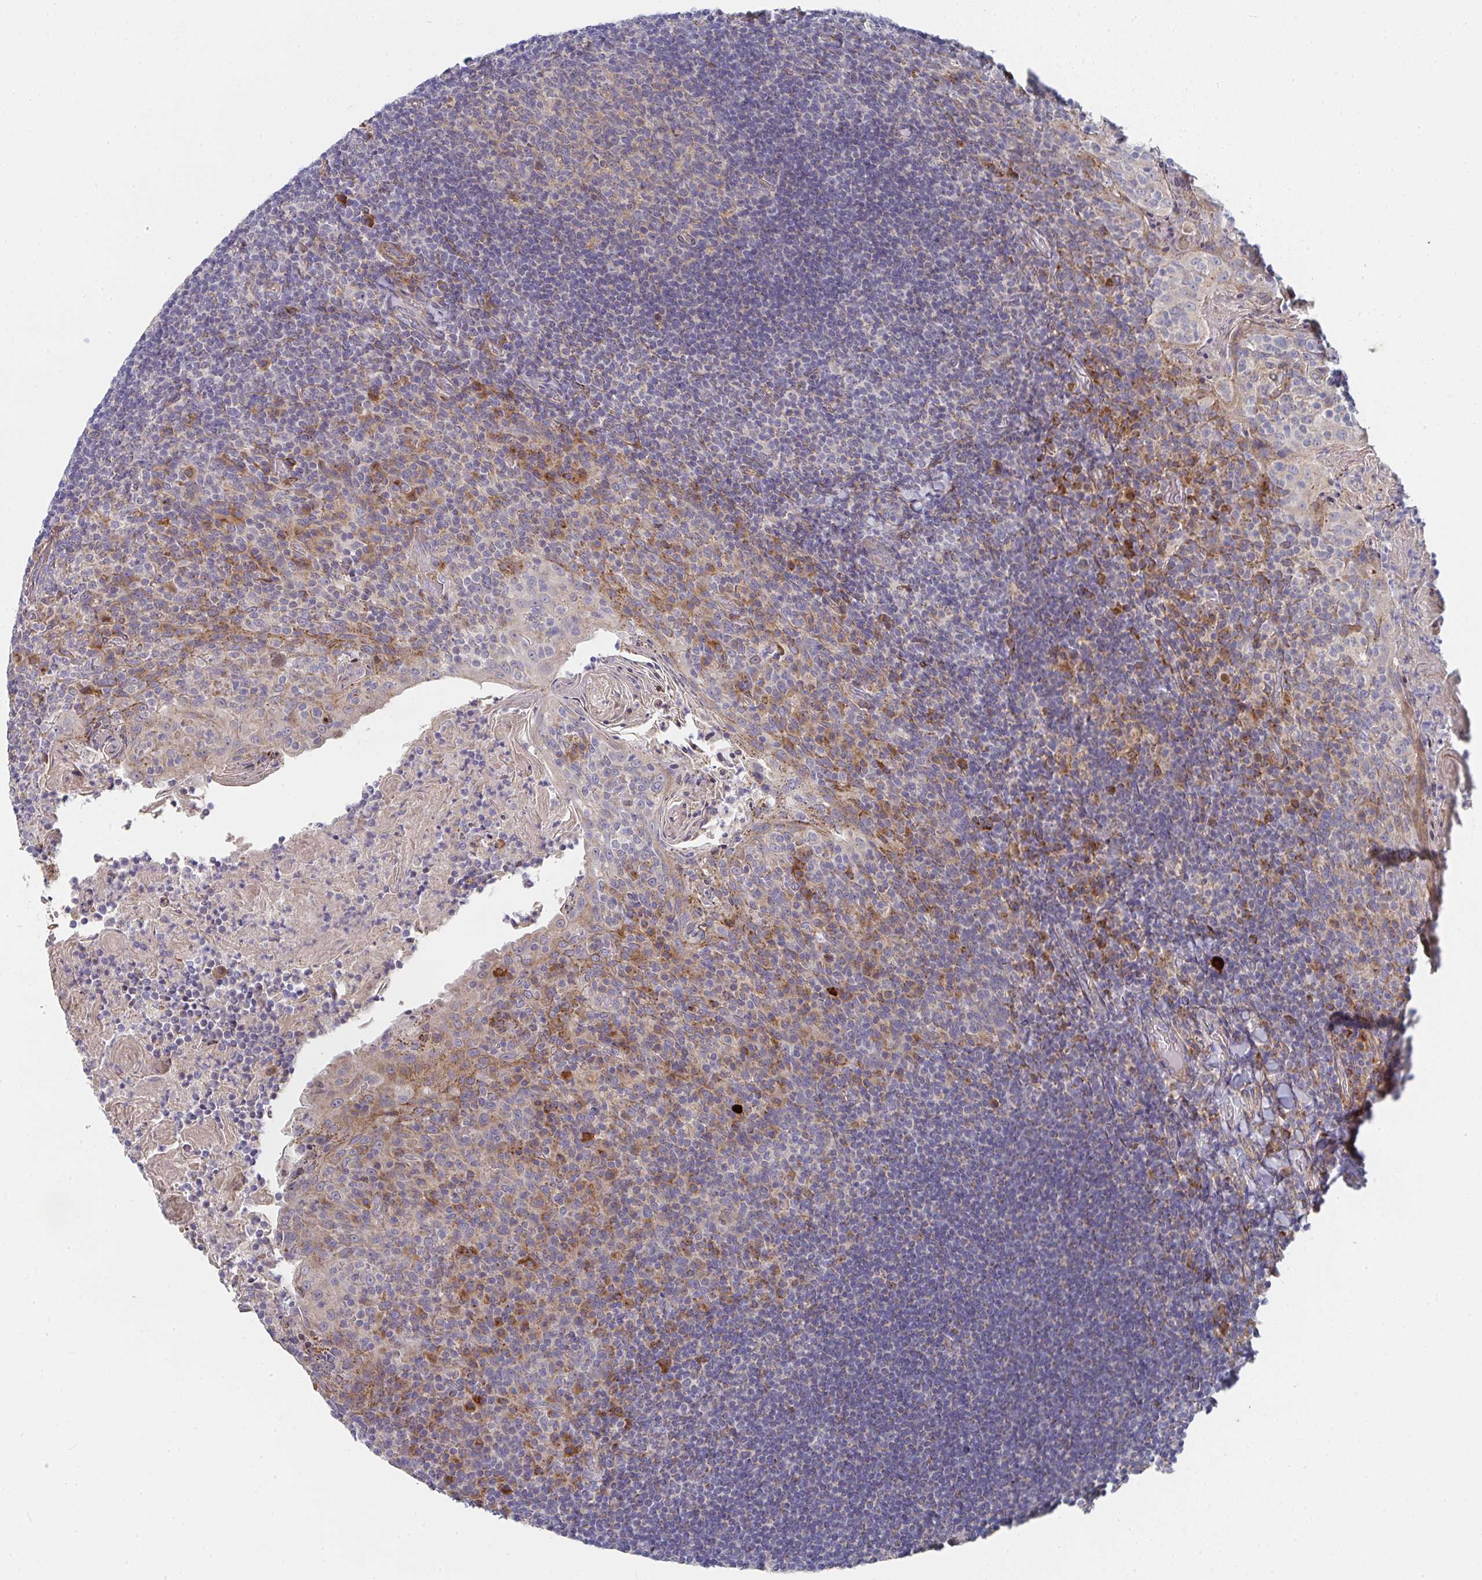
{"staining": {"intensity": "moderate", "quantity": "<25%", "location": "cytoplasmic/membranous"}, "tissue": "tonsil", "cell_type": "Germinal center cells", "image_type": "normal", "snomed": [{"axis": "morphology", "description": "Normal tissue, NOS"}, {"axis": "topography", "description": "Tonsil"}], "caption": "DAB immunohistochemical staining of normal tonsil reveals moderate cytoplasmic/membranous protein staining in approximately <25% of germinal center cells. Using DAB (3,3'-diaminobenzidine) (brown) and hematoxylin (blue) stains, captured at high magnification using brightfield microscopy.", "gene": "RHEBL1", "patient": {"sex": "female", "age": 10}}